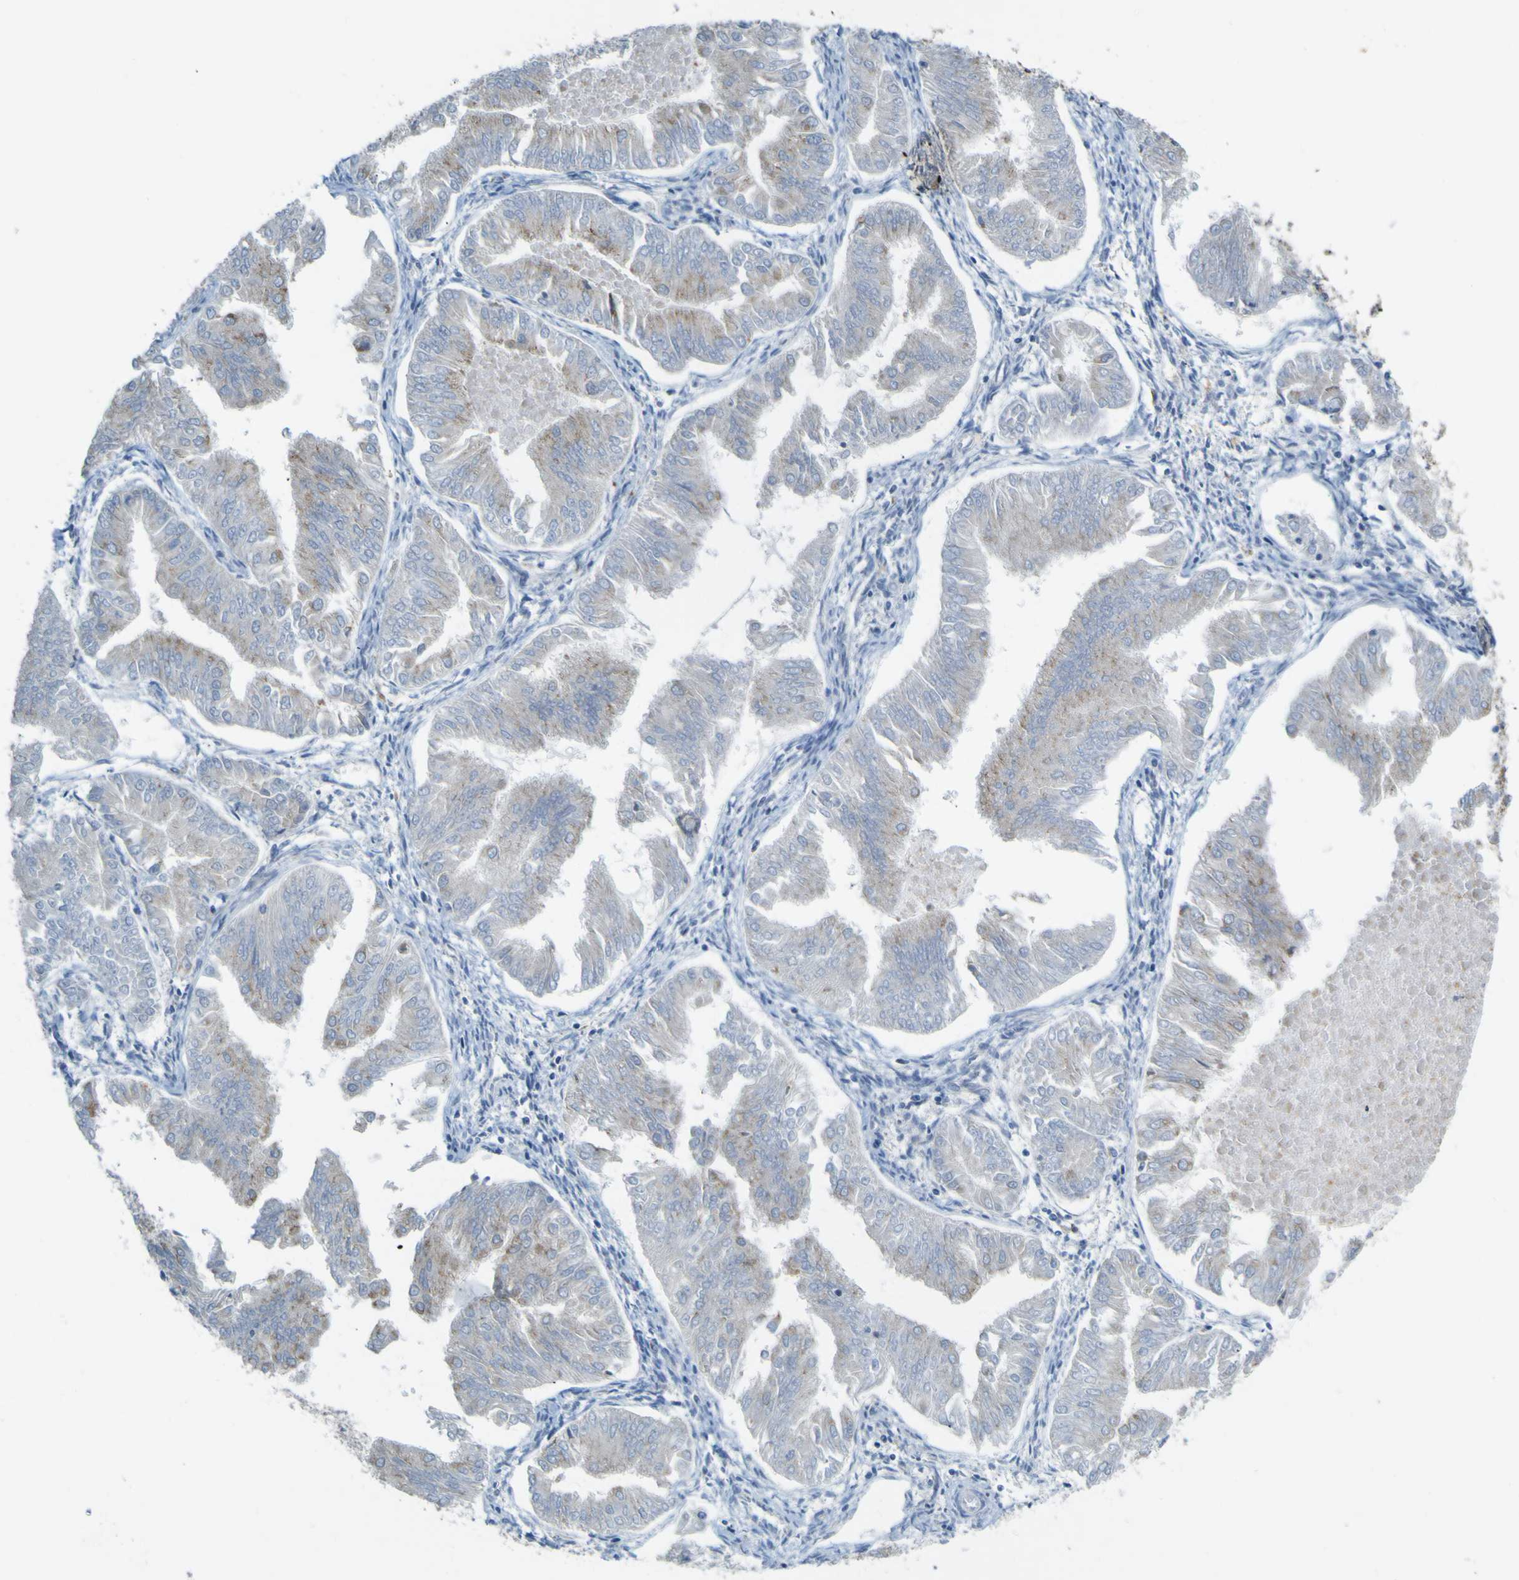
{"staining": {"intensity": "negative", "quantity": "none", "location": "none"}, "tissue": "endometrial cancer", "cell_type": "Tumor cells", "image_type": "cancer", "snomed": [{"axis": "morphology", "description": "Adenocarcinoma, NOS"}, {"axis": "topography", "description": "Endometrium"}], "caption": "The image exhibits no significant staining in tumor cells of endometrial adenocarcinoma. The staining was performed using DAB to visualize the protein expression in brown, while the nuclei were stained in blue with hematoxylin (Magnification: 20x).", "gene": "ACBD5", "patient": {"sex": "female", "age": 53}}